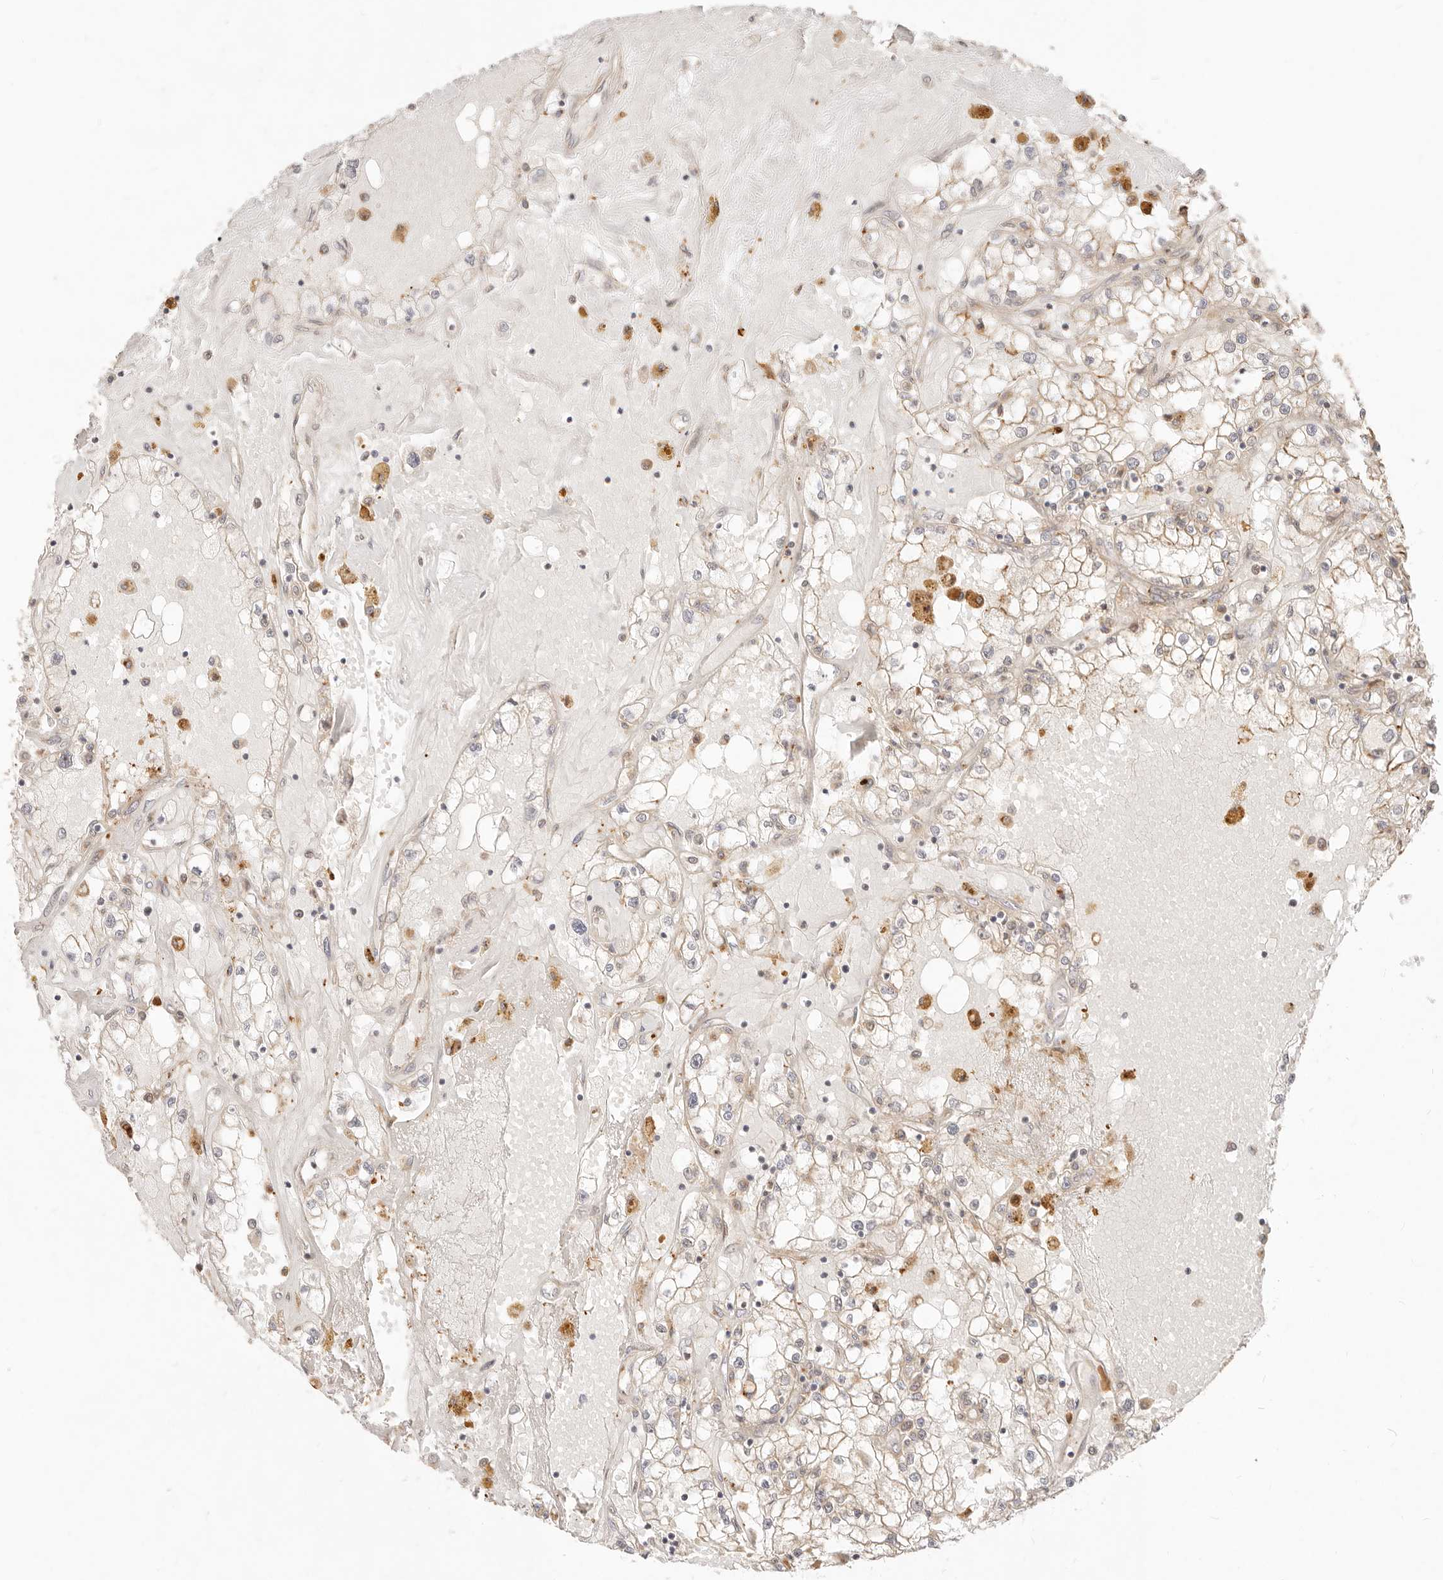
{"staining": {"intensity": "weak", "quantity": ">75%", "location": "cytoplasmic/membranous"}, "tissue": "renal cancer", "cell_type": "Tumor cells", "image_type": "cancer", "snomed": [{"axis": "morphology", "description": "Adenocarcinoma, NOS"}, {"axis": "topography", "description": "Kidney"}], "caption": "Protein positivity by IHC displays weak cytoplasmic/membranous staining in about >75% of tumor cells in renal adenocarcinoma.", "gene": "UBXN10", "patient": {"sex": "male", "age": 56}}